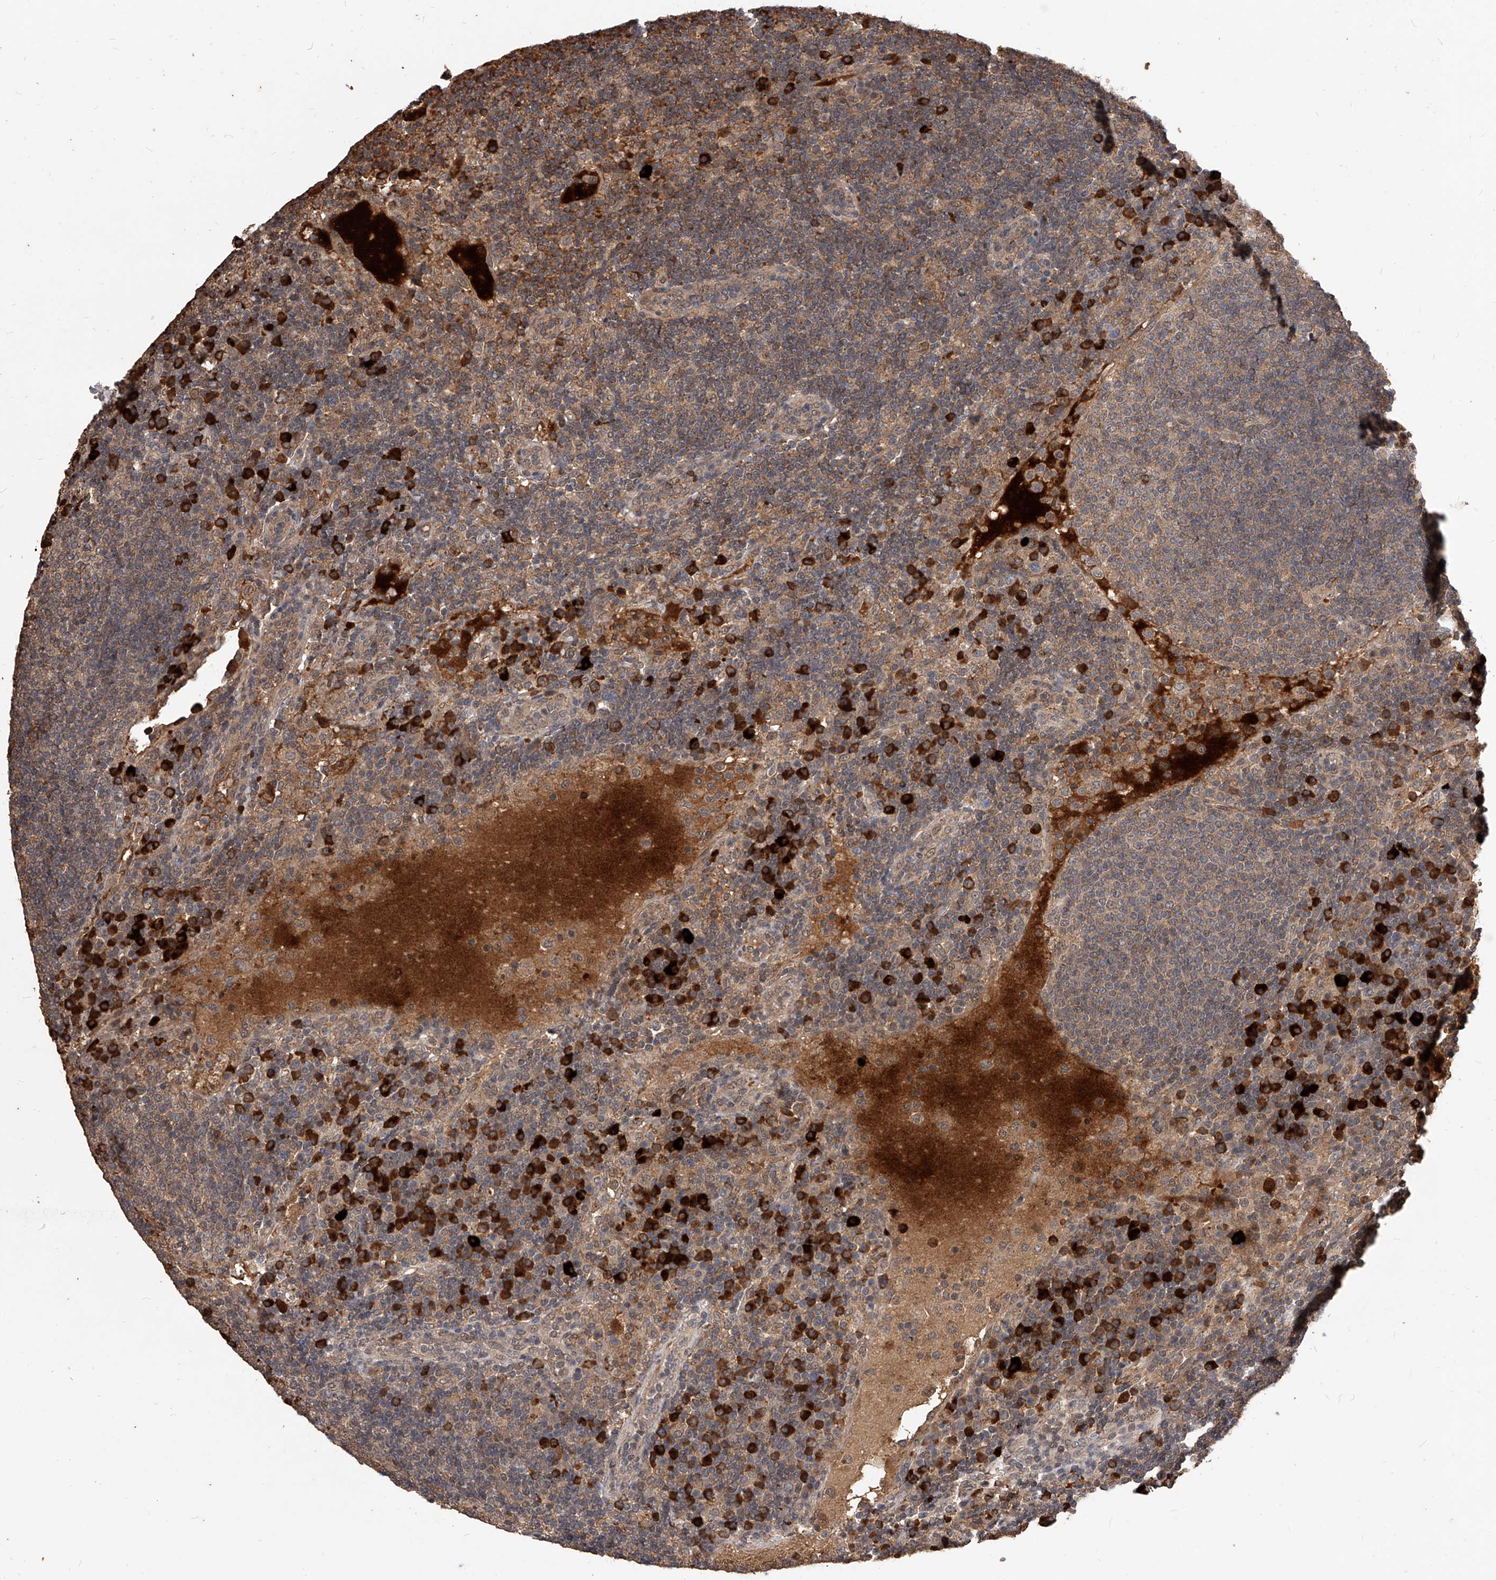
{"staining": {"intensity": "strong", "quantity": "<25%", "location": "cytoplasmic/membranous"}, "tissue": "lymph node", "cell_type": "Non-germinal center cells", "image_type": "normal", "snomed": [{"axis": "morphology", "description": "Normal tissue, NOS"}, {"axis": "topography", "description": "Lymph node"}], "caption": "Strong cytoplasmic/membranous protein expression is identified in about <25% of non-germinal center cells in lymph node.", "gene": "CFAP410", "patient": {"sex": "female", "age": 53}}